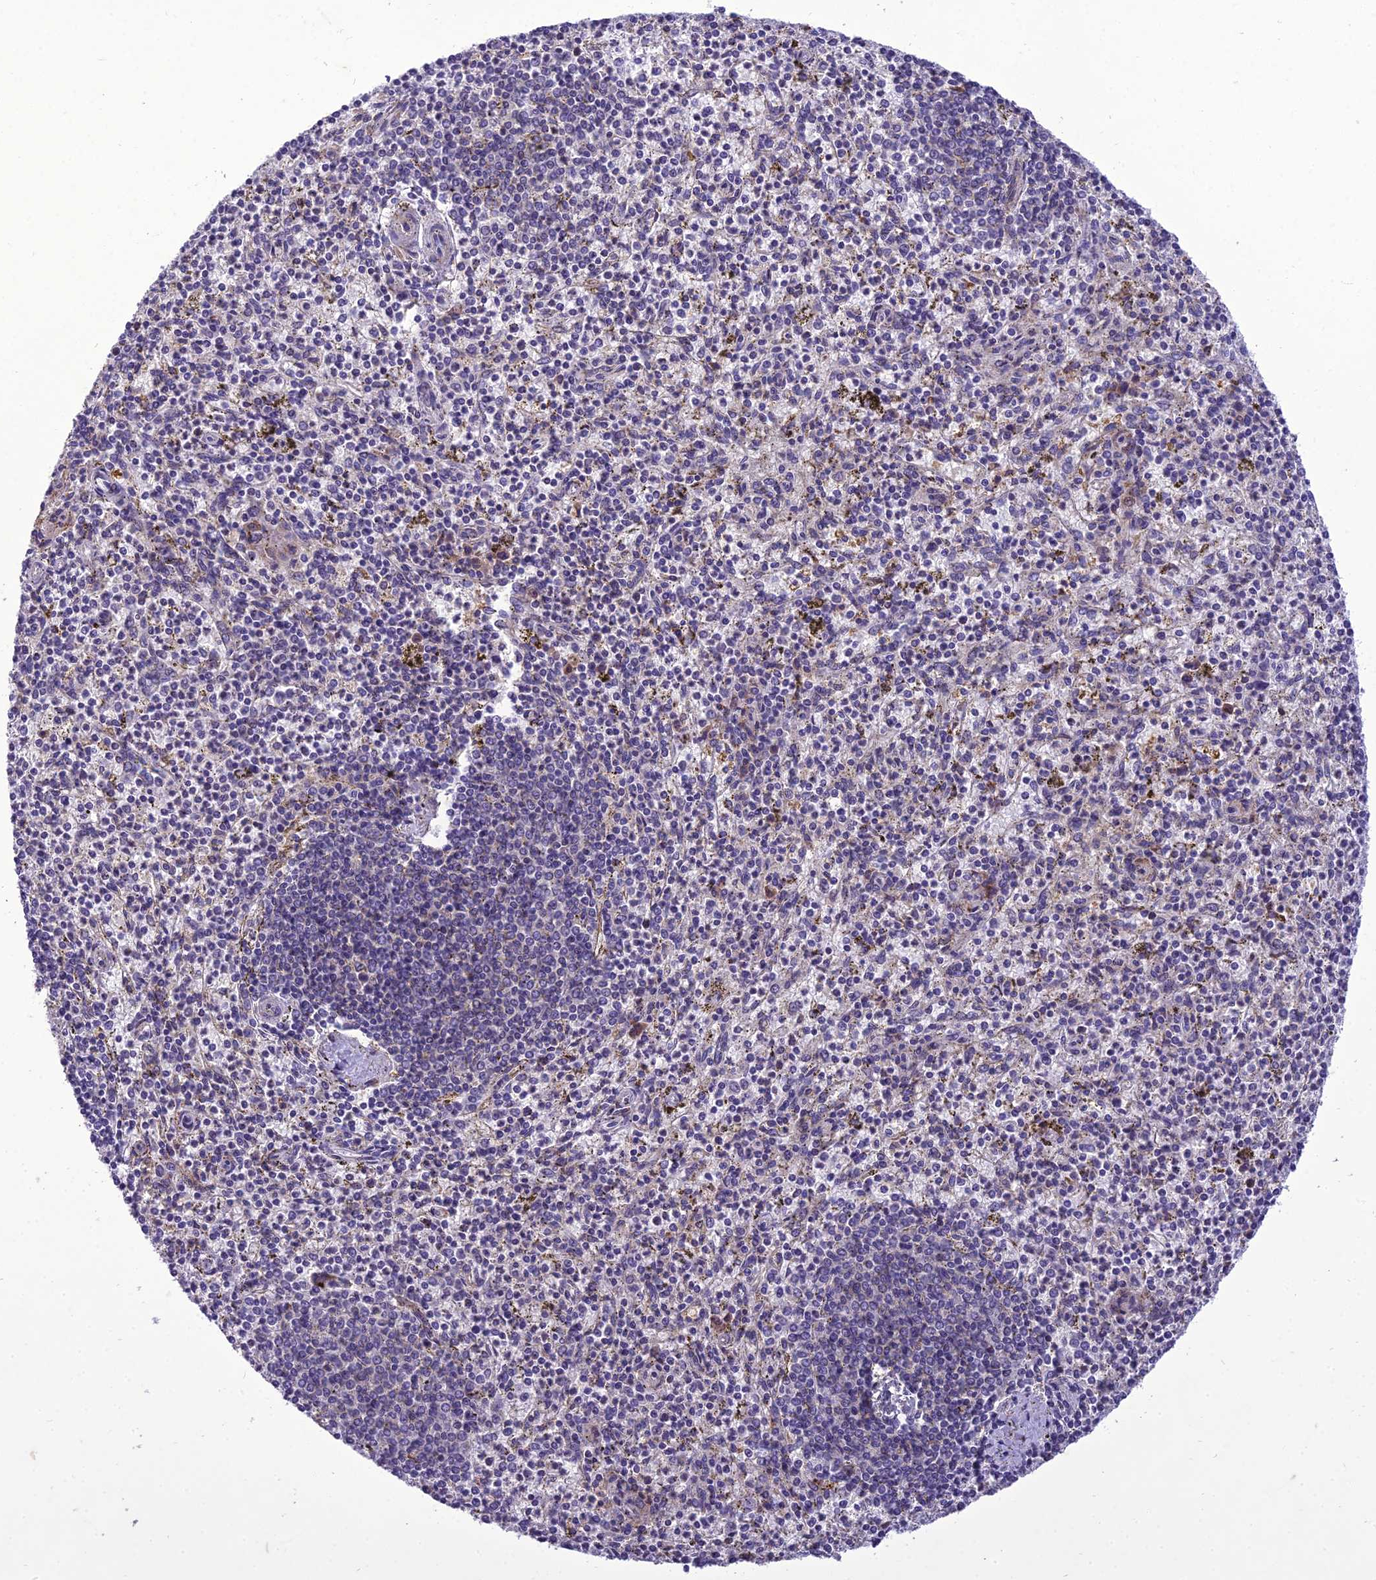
{"staining": {"intensity": "strong", "quantity": "<25%", "location": "cytoplasmic/membranous"}, "tissue": "spleen", "cell_type": "Cells in red pulp", "image_type": "normal", "snomed": [{"axis": "morphology", "description": "Normal tissue, NOS"}, {"axis": "topography", "description": "Spleen"}], "caption": "This micrograph exhibits immunohistochemistry staining of normal human spleen, with medium strong cytoplasmic/membranous staining in about <25% of cells in red pulp.", "gene": "NEURL2", "patient": {"sex": "male", "age": 72}}